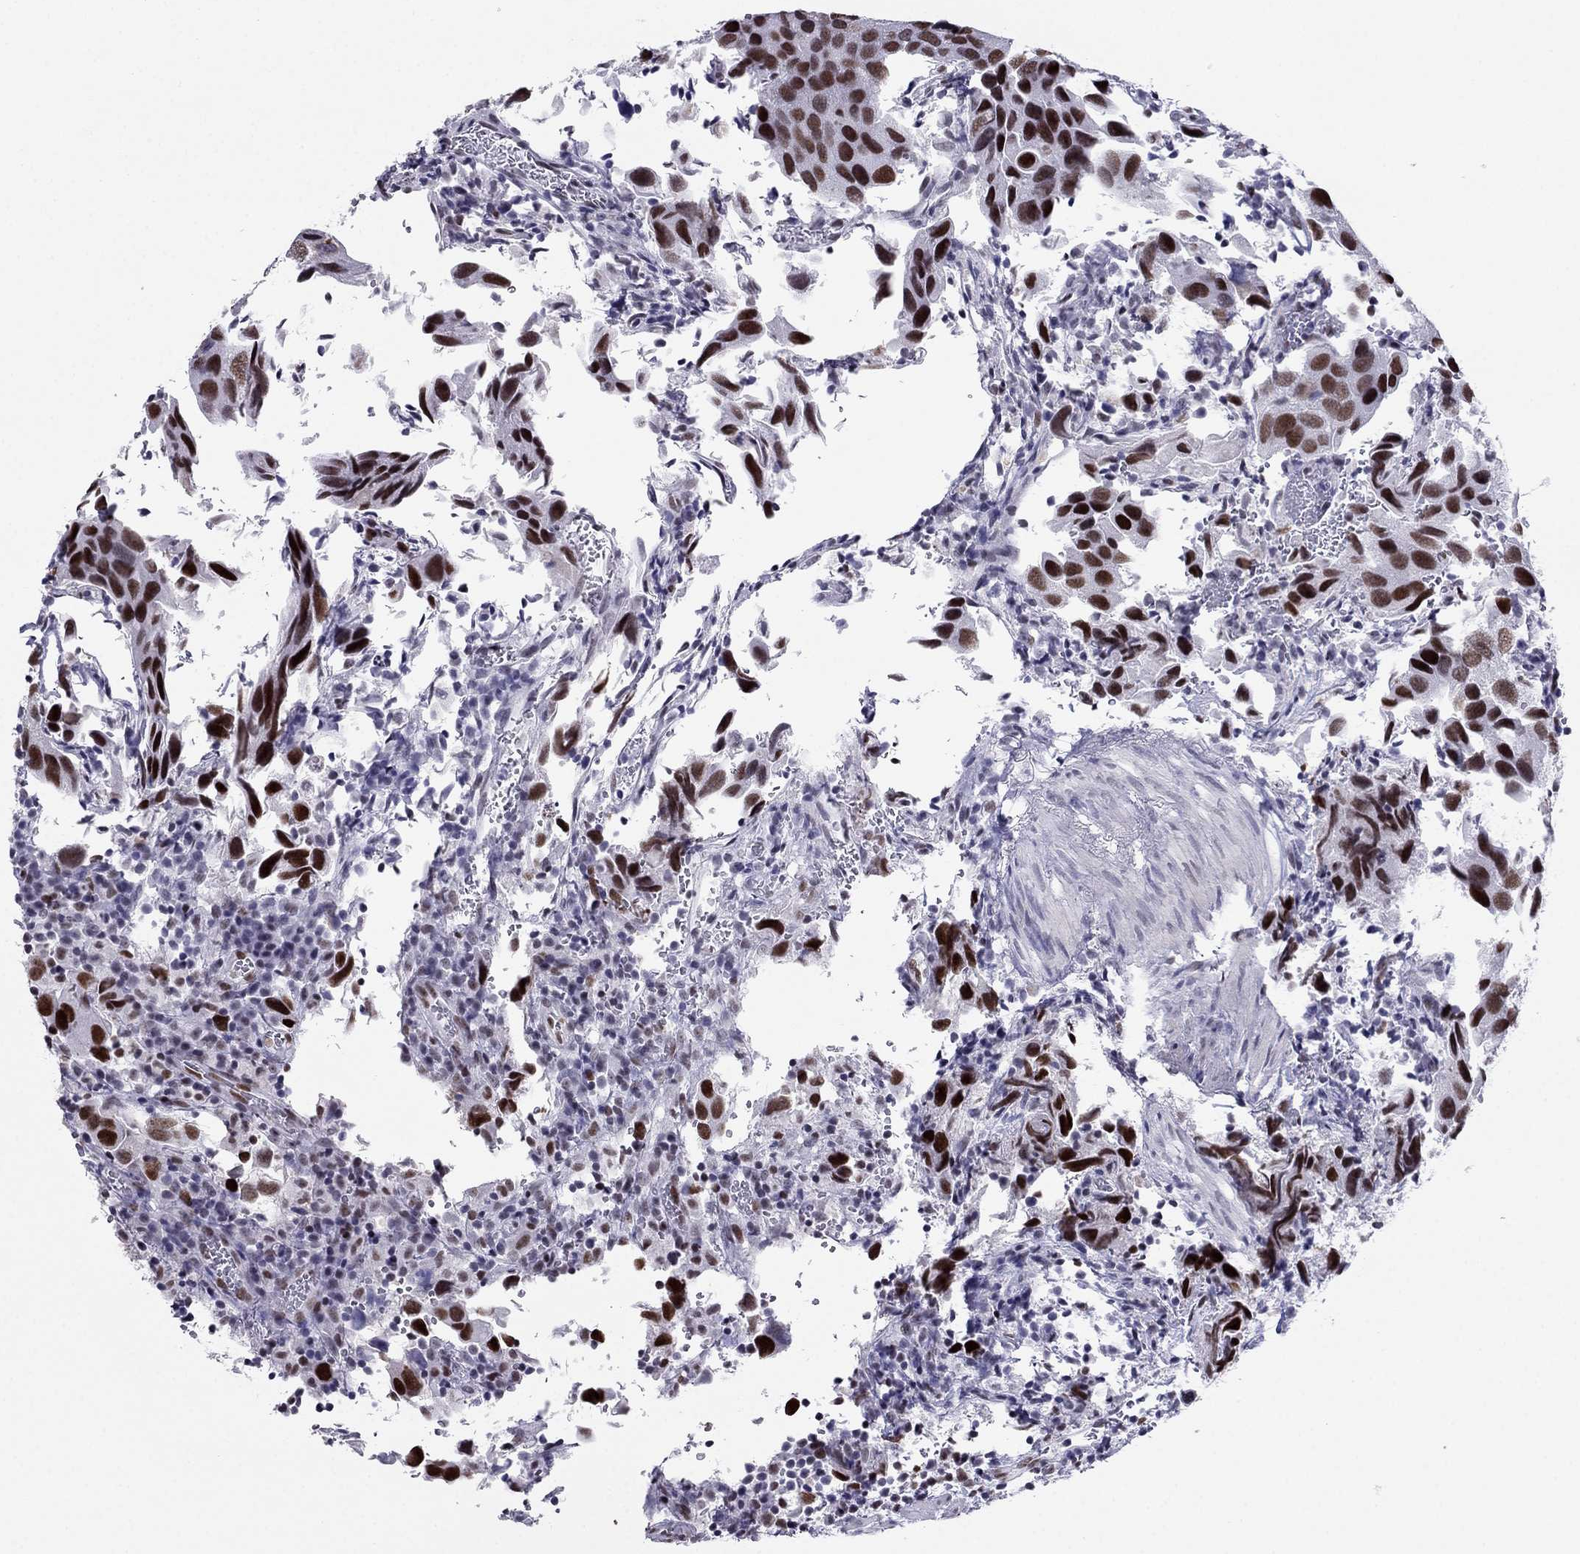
{"staining": {"intensity": "strong", "quantity": "25%-75%", "location": "nuclear"}, "tissue": "urothelial cancer", "cell_type": "Tumor cells", "image_type": "cancer", "snomed": [{"axis": "morphology", "description": "Urothelial carcinoma, High grade"}, {"axis": "topography", "description": "Urinary bladder"}], "caption": "IHC of urothelial cancer exhibits high levels of strong nuclear expression in about 25%-75% of tumor cells. (DAB (3,3'-diaminobenzidine) = brown stain, brightfield microscopy at high magnification).", "gene": "PPM1G", "patient": {"sex": "male", "age": 79}}